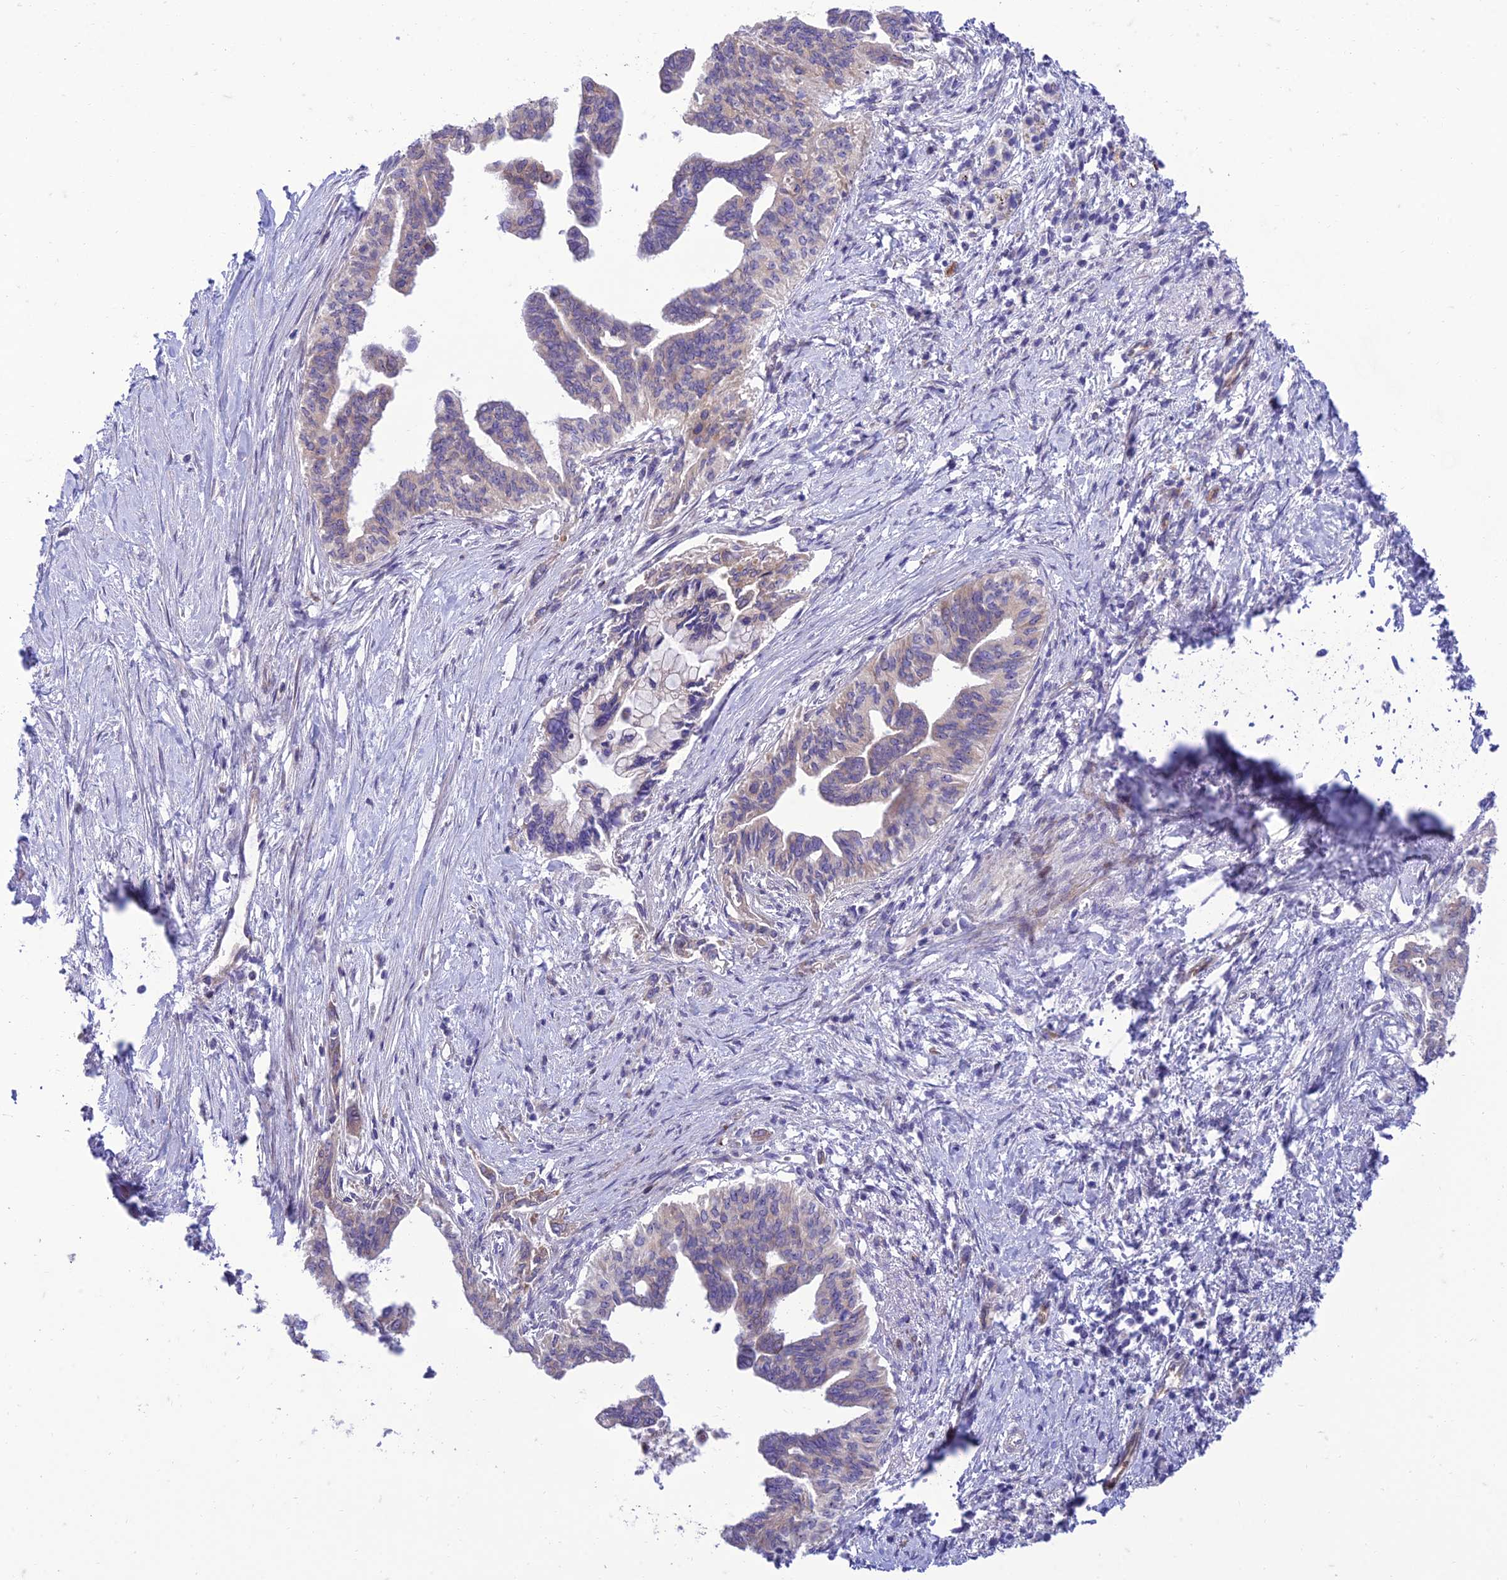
{"staining": {"intensity": "negative", "quantity": "none", "location": "none"}, "tissue": "pancreatic cancer", "cell_type": "Tumor cells", "image_type": "cancer", "snomed": [{"axis": "morphology", "description": "Adenocarcinoma, NOS"}, {"axis": "topography", "description": "Pancreas"}], "caption": "Human adenocarcinoma (pancreatic) stained for a protein using IHC displays no positivity in tumor cells.", "gene": "SEL1L3", "patient": {"sex": "female", "age": 83}}